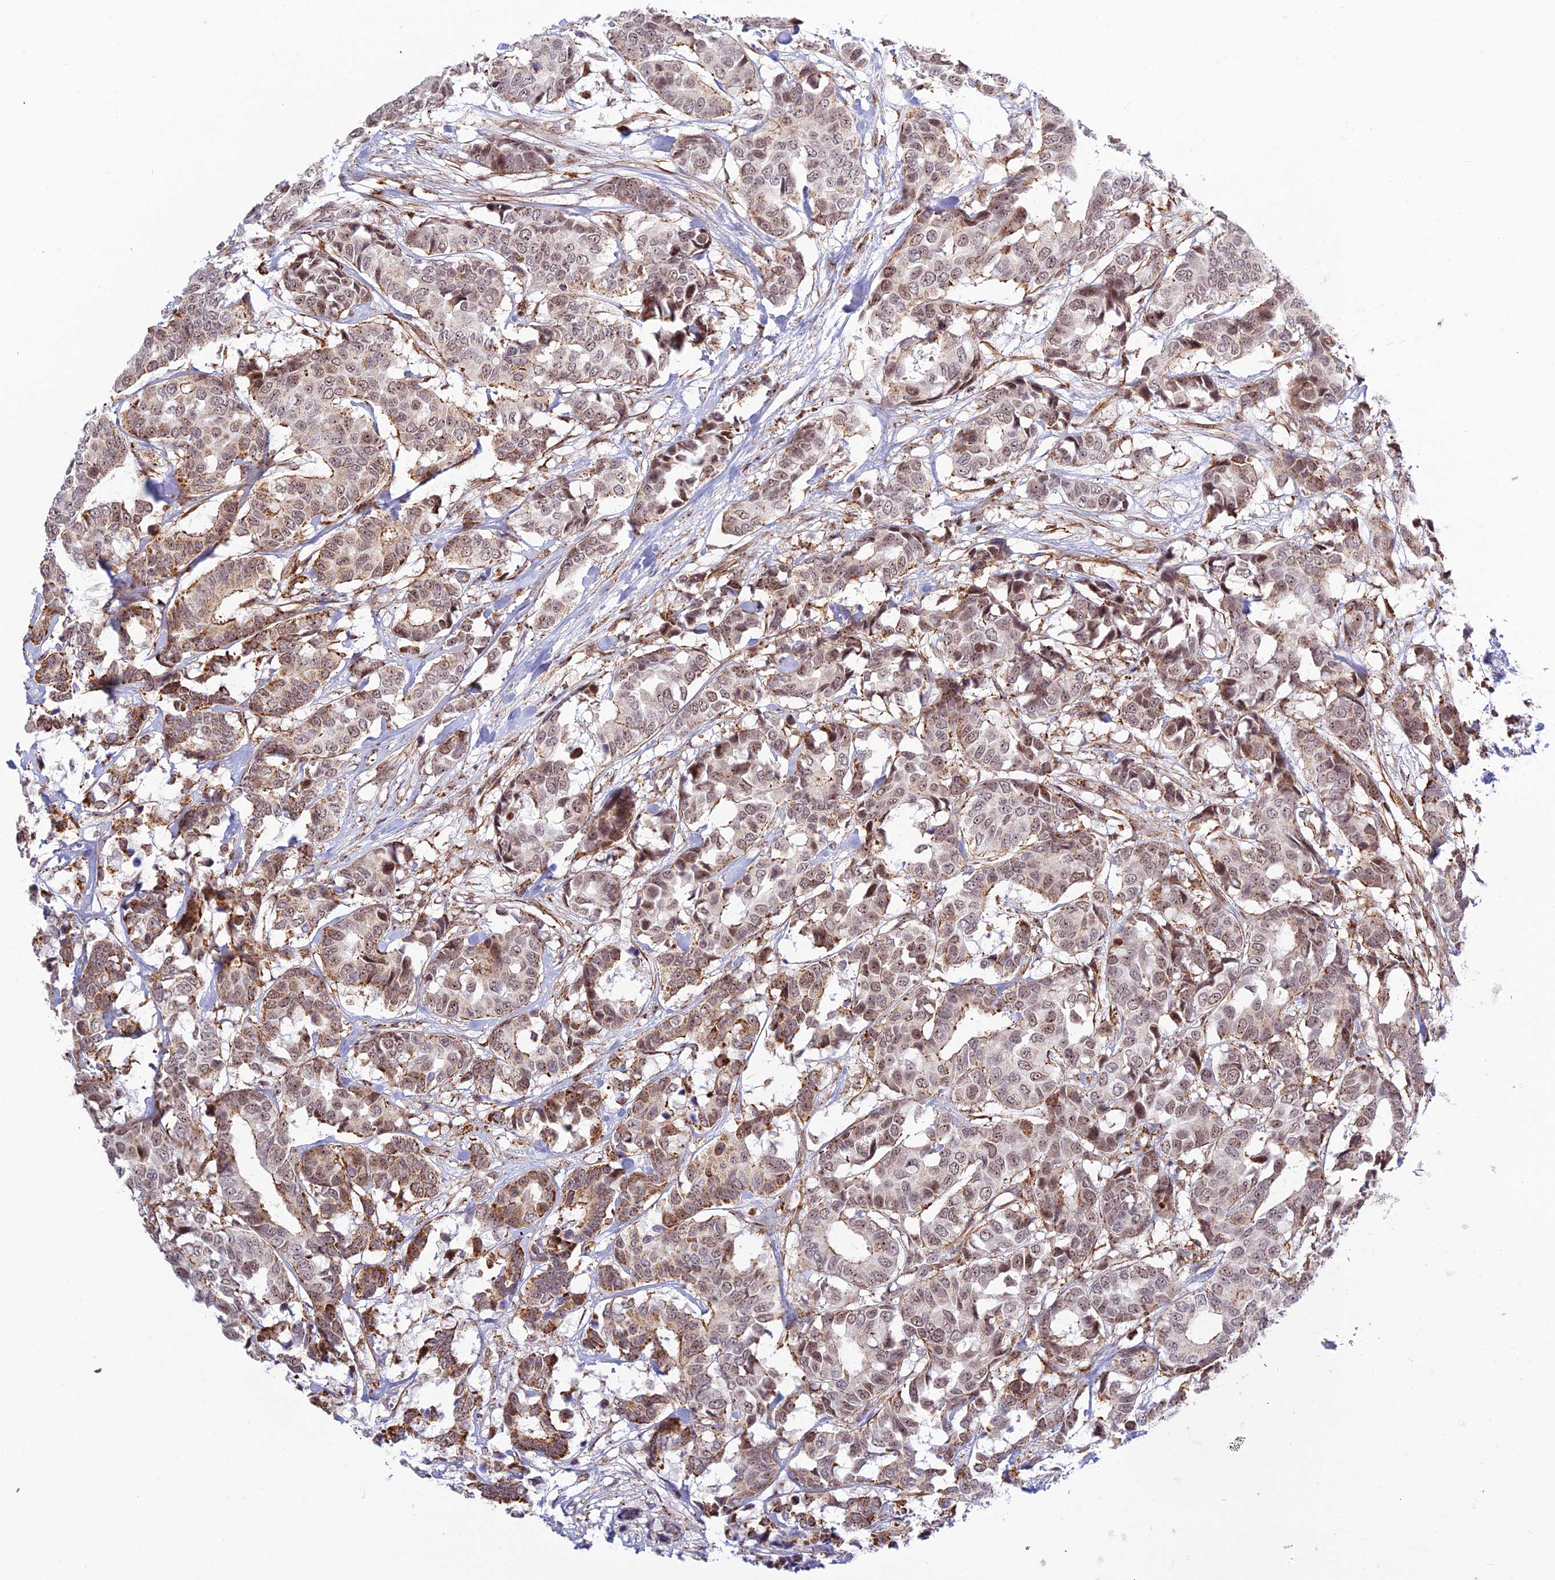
{"staining": {"intensity": "moderate", "quantity": ">75%", "location": "cytoplasmic/membranous,nuclear"}, "tissue": "breast cancer", "cell_type": "Tumor cells", "image_type": "cancer", "snomed": [{"axis": "morphology", "description": "Normal tissue, NOS"}, {"axis": "morphology", "description": "Duct carcinoma"}, {"axis": "topography", "description": "Breast"}], "caption": "A photomicrograph of breast cancer (infiltrating ductal carcinoma) stained for a protein reveals moderate cytoplasmic/membranous and nuclear brown staining in tumor cells.", "gene": "POLR1G", "patient": {"sex": "female", "age": 87}}